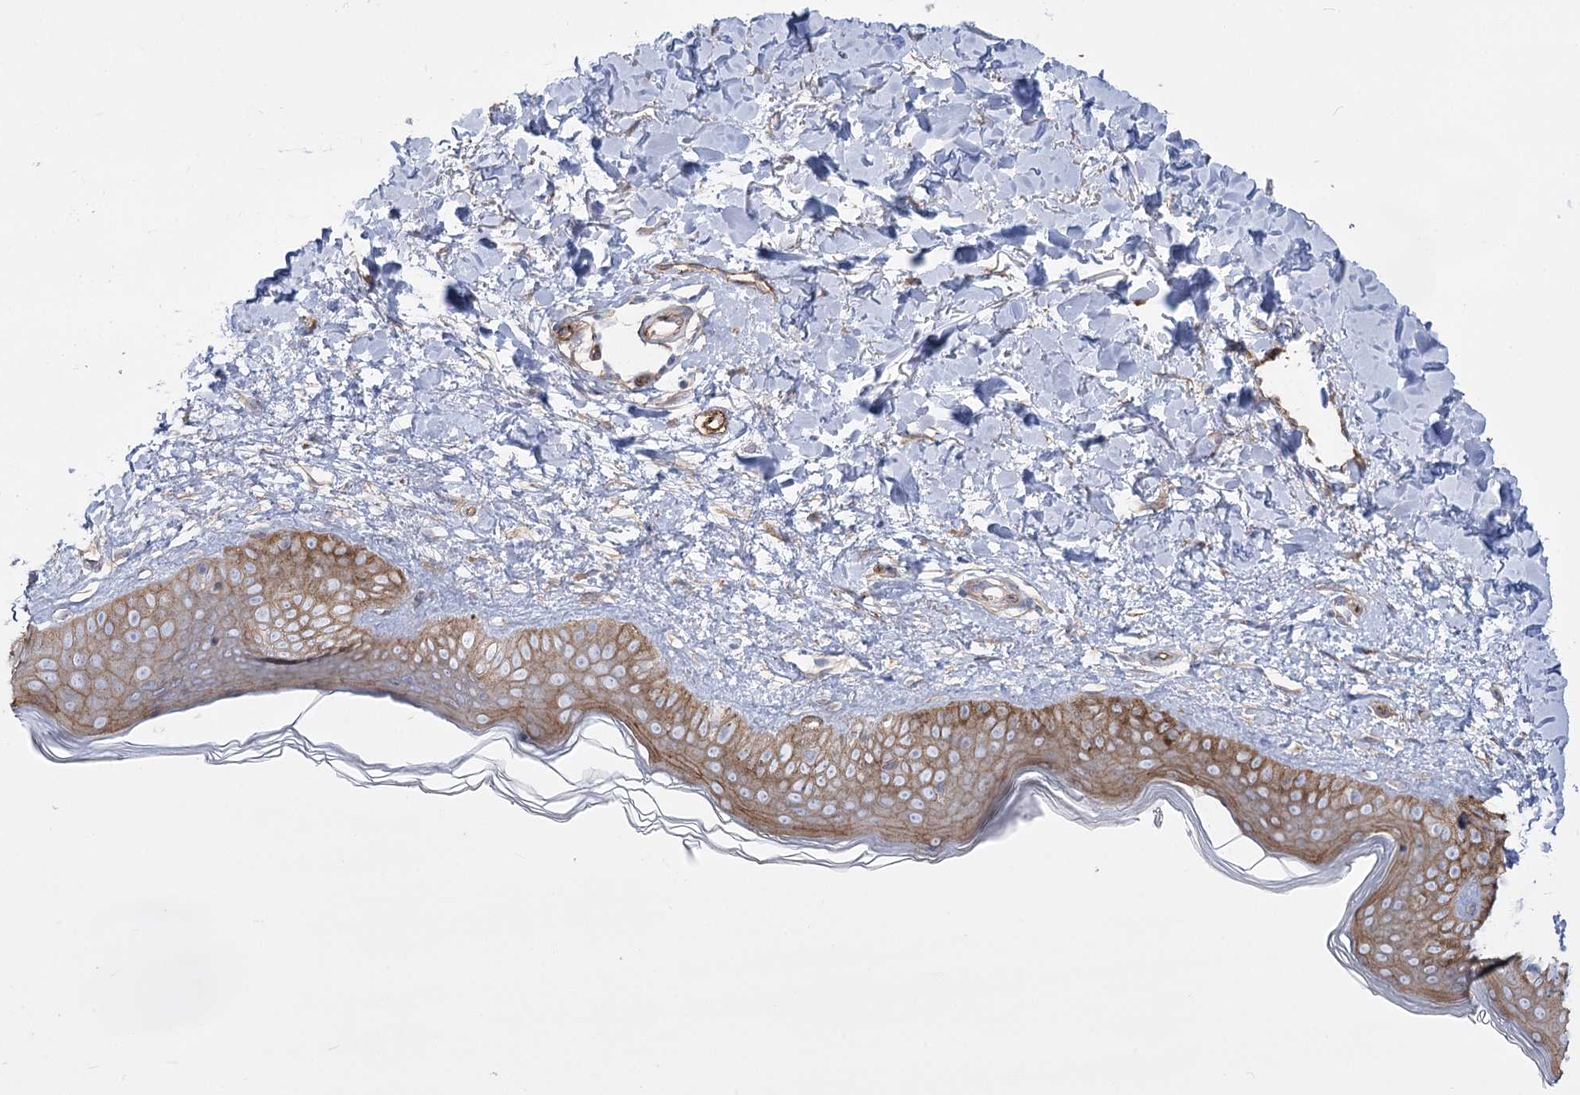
{"staining": {"intensity": "weak", "quantity": ">75%", "location": "cytoplasmic/membranous"}, "tissue": "skin", "cell_type": "Fibroblasts", "image_type": "normal", "snomed": [{"axis": "morphology", "description": "Normal tissue, NOS"}, {"axis": "topography", "description": "Skin"}], "caption": "Immunohistochemical staining of benign human skin shows low levels of weak cytoplasmic/membranous positivity in about >75% of fibroblasts. Nuclei are stained in blue.", "gene": "PLEKHA5", "patient": {"sex": "female", "age": 58}}